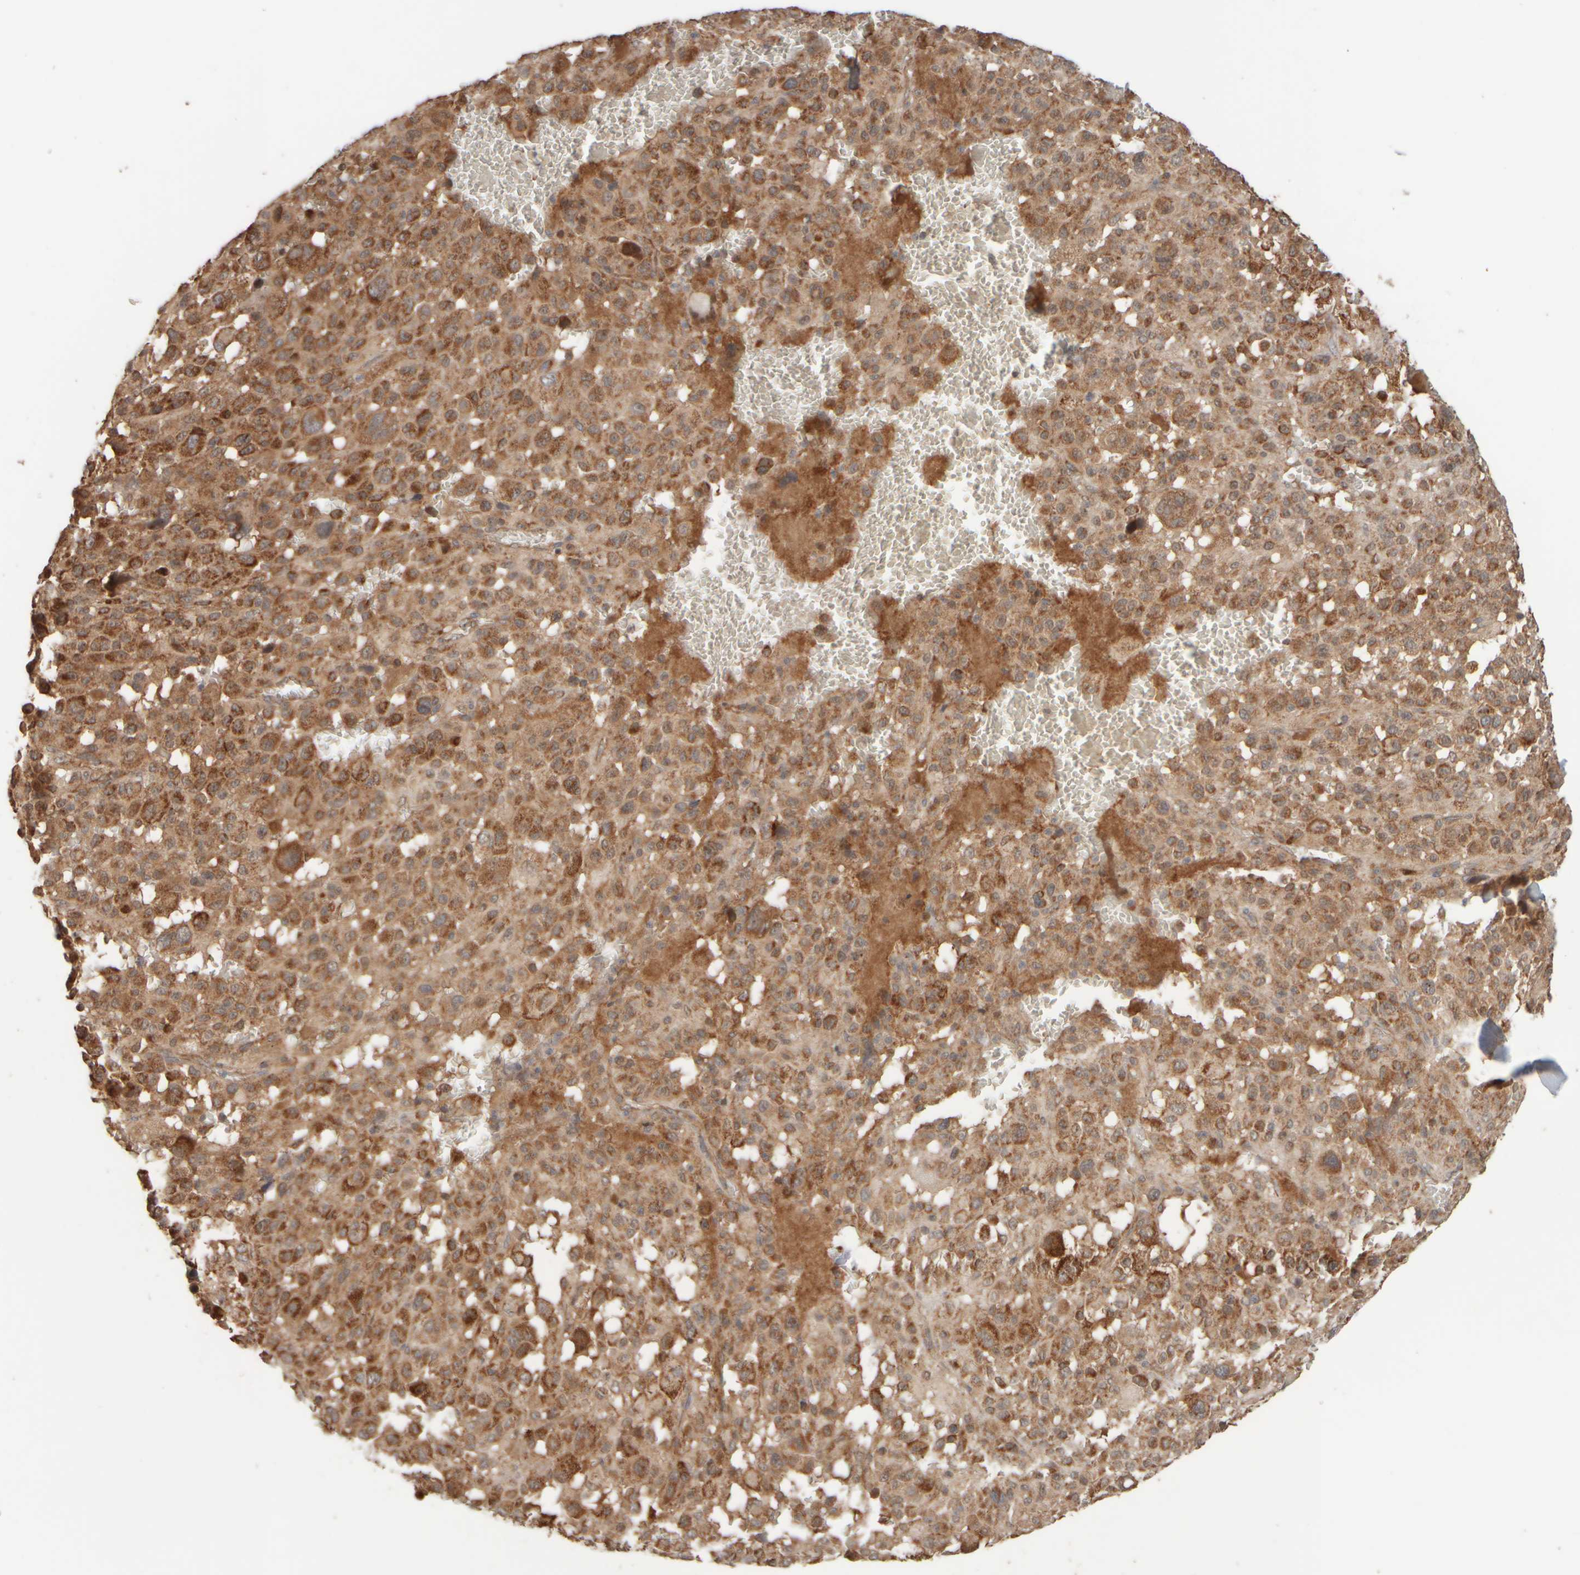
{"staining": {"intensity": "moderate", "quantity": ">75%", "location": "cytoplasmic/membranous"}, "tissue": "melanoma", "cell_type": "Tumor cells", "image_type": "cancer", "snomed": [{"axis": "morphology", "description": "Malignant melanoma, Metastatic site"}, {"axis": "topography", "description": "Skin"}], "caption": "Immunohistochemical staining of human malignant melanoma (metastatic site) exhibits medium levels of moderate cytoplasmic/membranous expression in about >75% of tumor cells.", "gene": "EIF2B3", "patient": {"sex": "female", "age": 74}}